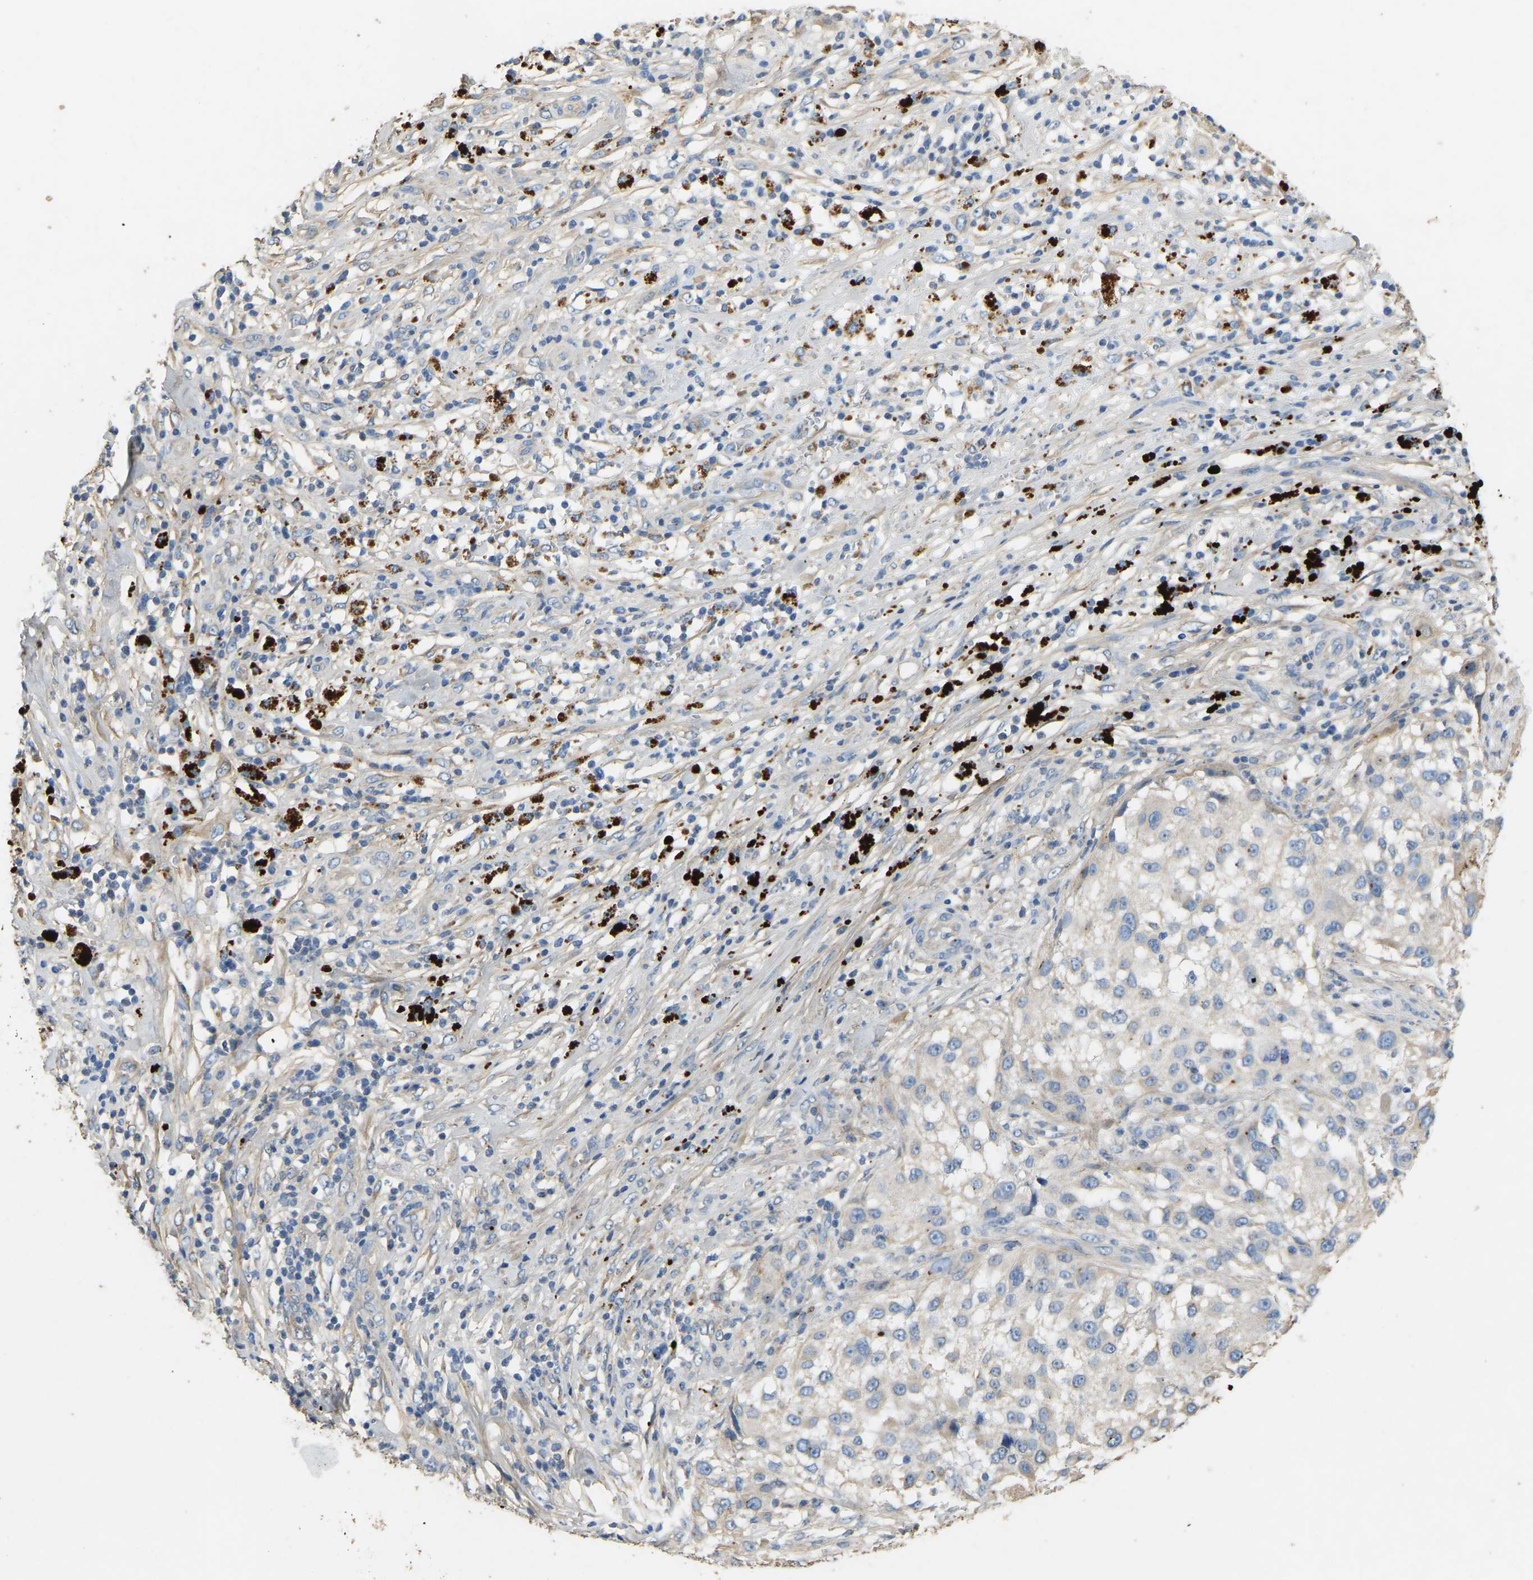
{"staining": {"intensity": "moderate", "quantity": "<25%", "location": "cytoplasmic/membranous"}, "tissue": "melanoma", "cell_type": "Tumor cells", "image_type": "cancer", "snomed": [{"axis": "morphology", "description": "Necrosis, NOS"}, {"axis": "morphology", "description": "Malignant melanoma, NOS"}, {"axis": "topography", "description": "Skin"}], "caption": "High-magnification brightfield microscopy of malignant melanoma stained with DAB (brown) and counterstained with hematoxylin (blue). tumor cells exhibit moderate cytoplasmic/membranous expression is appreciated in about<25% of cells.", "gene": "TECTA", "patient": {"sex": "female", "age": 87}}